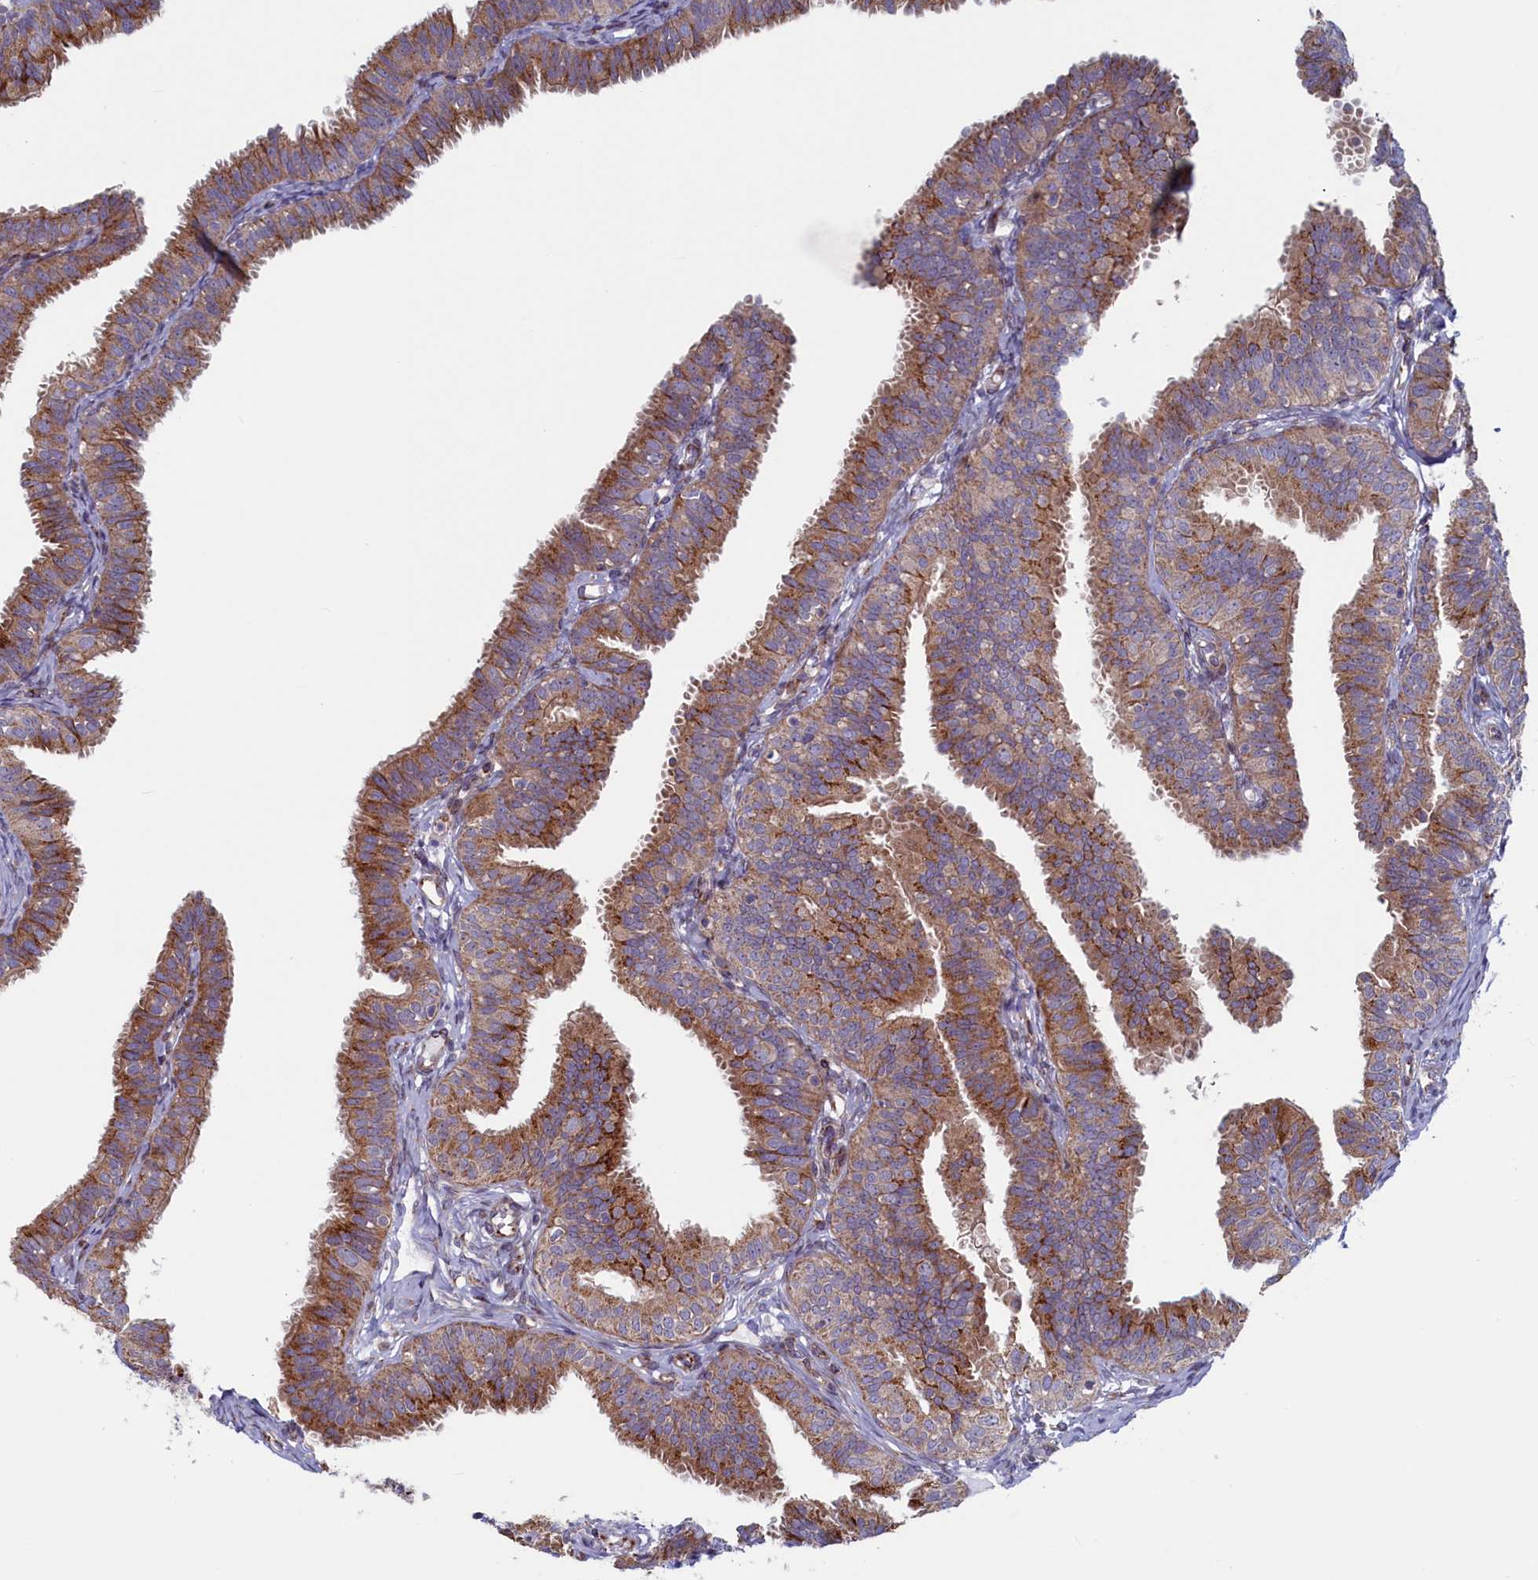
{"staining": {"intensity": "moderate", "quantity": "25%-75%", "location": "cytoplasmic/membranous"}, "tissue": "fallopian tube", "cell_type": "Glandular cells", "image_type": "normal", "snomed": [{"axis": "morphology", "description": "Normal tissue, NOS"}, {"axis": "topography", "description": "Fallopian tube"}], "caption": "Normal fallopian tube reveals moderate cytoplasmic/membranous expression in about 25%-75% of glandular cells, visualized by immunohistochemistry.", "gene": "MTFMT", "patient": {"sex": "female", "age": 35}}